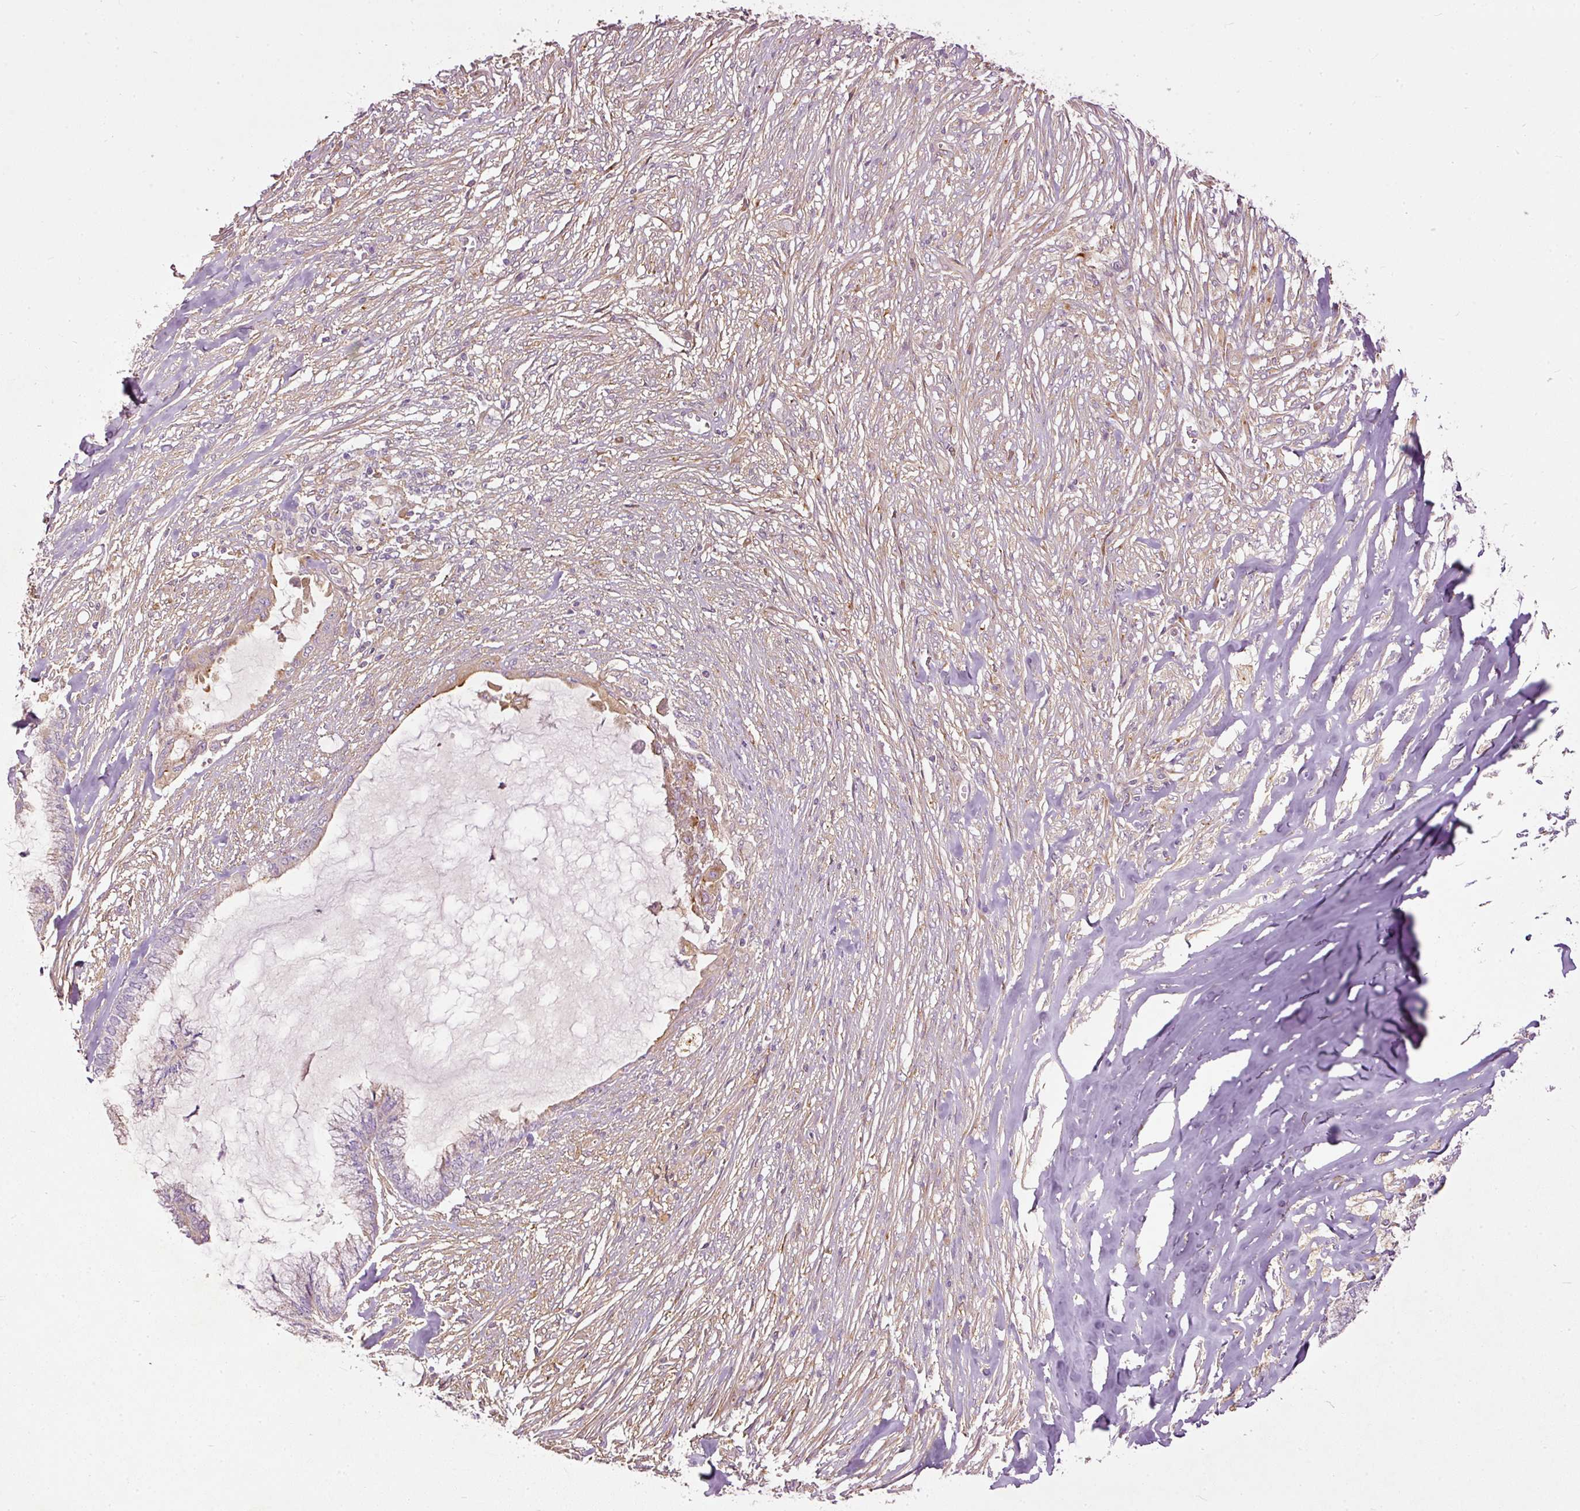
{"staining": {"intensity": "moderate", "quantity": "<25%", "location": "cytoplasmic/membranous"}, "tissue": "endometrial cancer", "cell_type": "Tumor cells", "image_type": "cancer", "snomed": [{"axis": "morphology", "description": "Adenocarcinoma, NOS"}, {"axis": "topography", "description": "Endometrium"}], "caption": "The image displays a brown stain indicating the presence of a protein in the cytoplasmic/membranous of tumor cells in endometrial adenocarcinoma.", "gene": "PAQR9", "patient": {"sex": "female", "age": 86}}